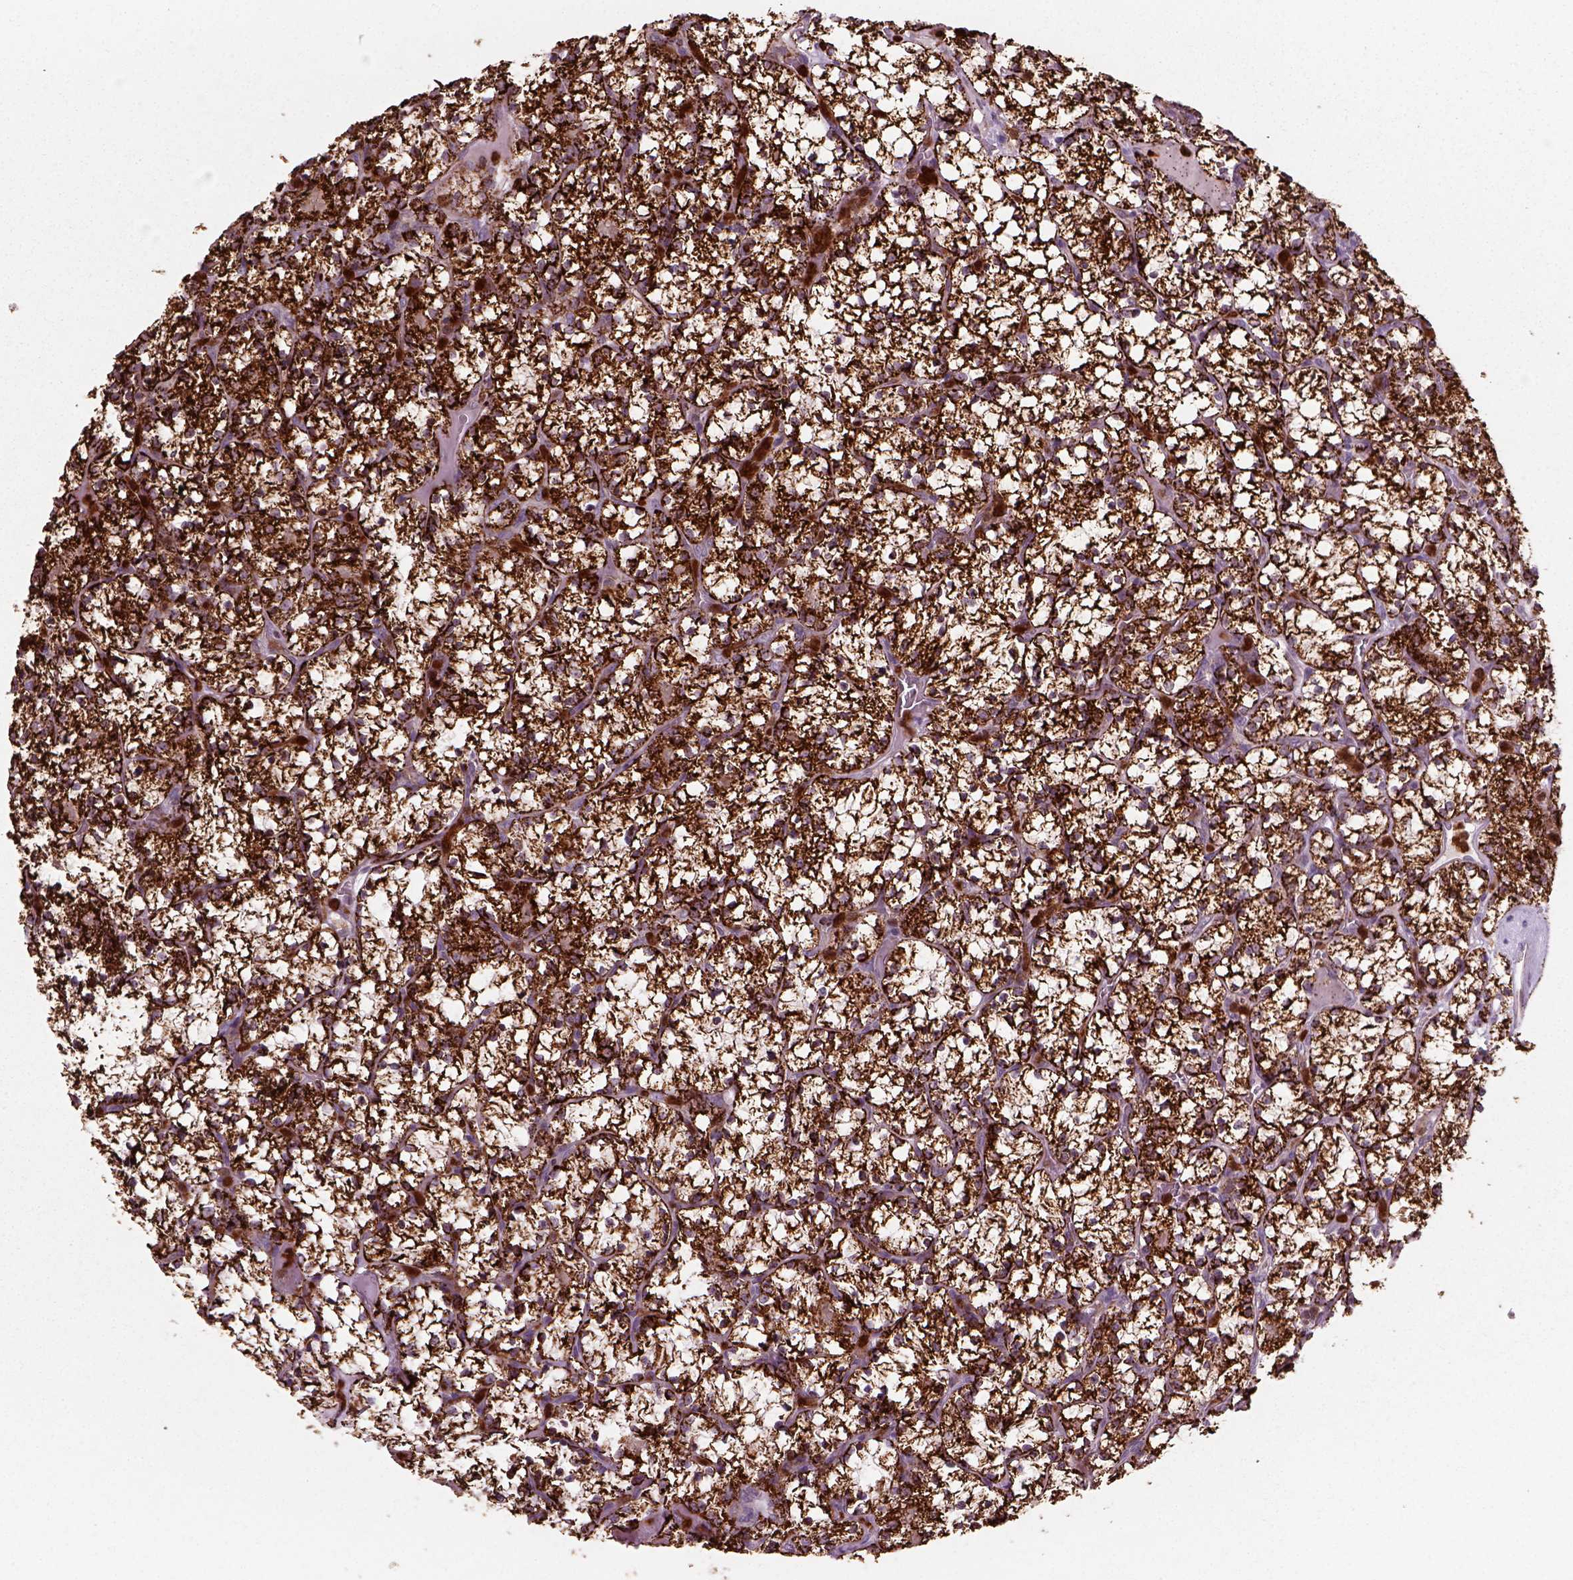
{"staining": {"intensity": "strong", "quantity": ">75%", "location": "cytoplasmic/membranous"}, "tissue": "renal cancer", "cell_type": "Tumor cells", "image_type": "cancer", "snomed": [{"axis": "morphology", "description": "Adenocarcinoma, NOS"}, {"axis": "topography", "description": "Kidney"}], "caption": "Protein expression analysis of human renal adenocarcinoma reveals strong cytoplasmic/membranous positivity in approximately >75% of tumor cells.", "gene": "NUDT16L1", "patient": {"sex": "female", "age": 69}}